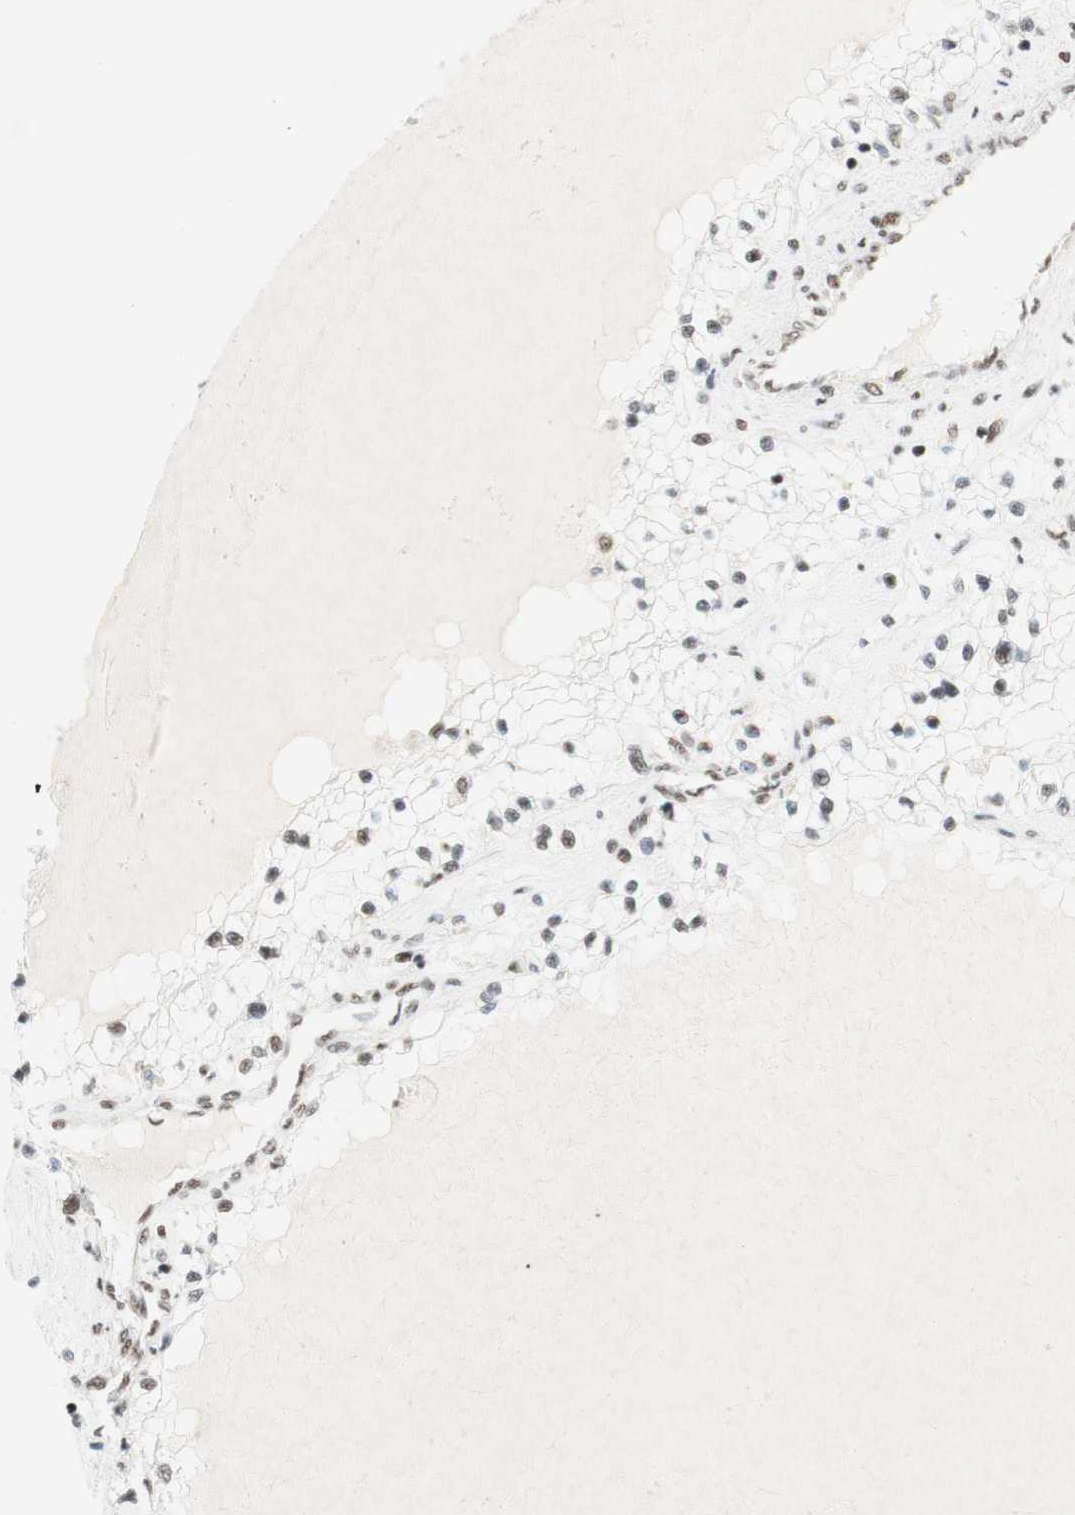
{"staining": {"intensity": "weak", "quantity": "<25%", "location": "nuclear"}, "tissue": "renal cancer", "cell_type": "Tumor cells", "image_type": "cancer", "snomed": [{"axis": "morphology", "description": "Adenocarcinoma, NOS"}, {"axis": "topography", "description": "Kidney"}], "caption": "High power microscopy photomicrograph of an immunohistochemistry micrograph of adenocarcinoma (renal), revealing no significant staining in tumor cells. (DAB (3,3'-diaminobenzidine) immunohistochemistry (IHC) visualized using brightfield microscopy, high magnification).", "gene": "RNF20", "patient": {"sex": "male", "age": 68}}